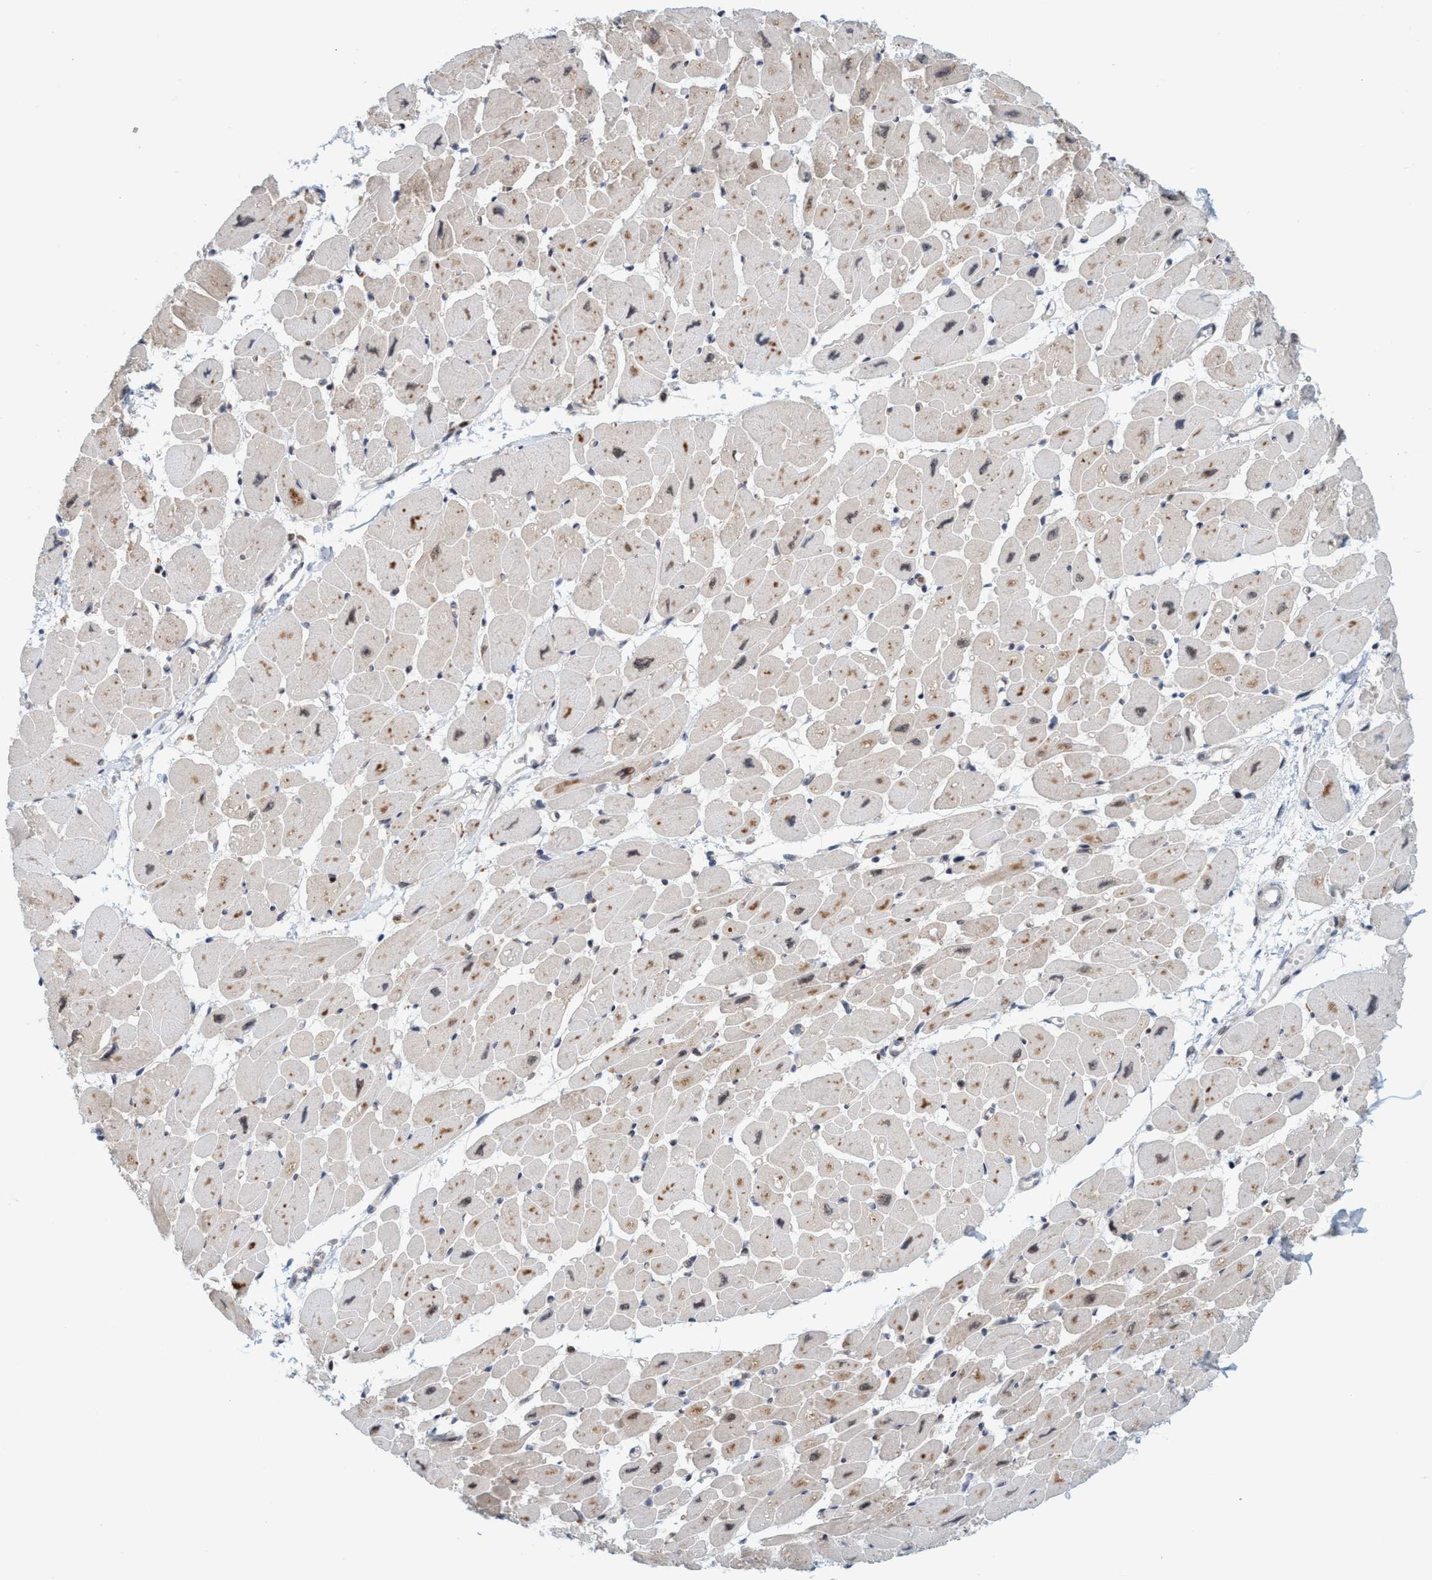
{"staining": {"intensity": "strong", "quantity": "25%-75%", "location": "nuclear"}, "tissue": "heart muscle", "cell_type": "Cardiomyocytes", "image_type": "normal", "snomed": [{"axis": "morphology", "description": "Normal tissue, NOS"}, {"axis": "topography", "description": "Heart"}], "caption": "Immunohistochemical staining of normal heart muscle exhibits strong nuclear protein expression in about 25%-75% of cardiomyocytes.", "gene": "SMCR8", "patient": {"sex": "female", "age": 54}}